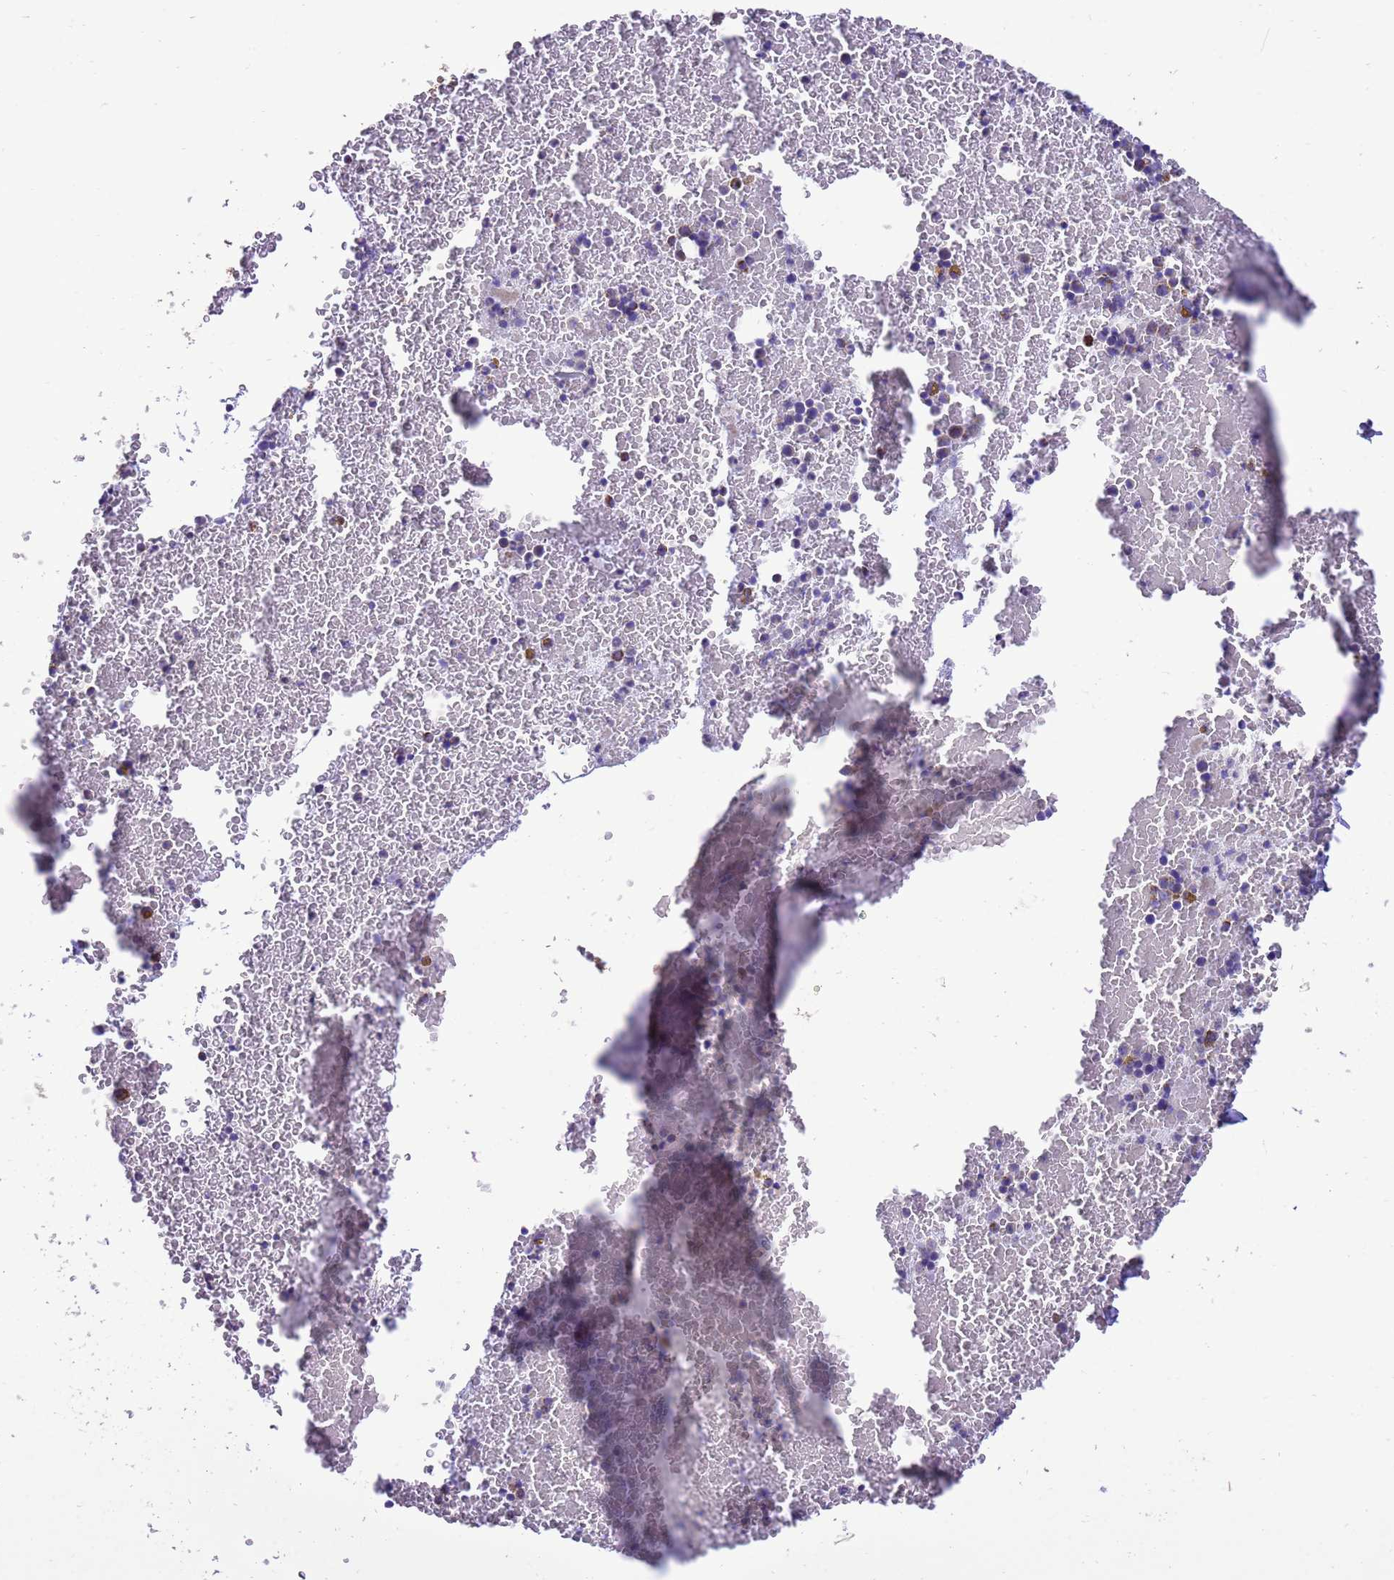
{"staining": {"intensity": "moderate", "quantity": "<25%", "location": "cytoplasmic/membranous"}, "tissue": "bone marrow", "cell_type": "Hematopoietic cells", "image_type": "normal", "snomed": [{"axis": "morphology", "description": "Normal tissue, NOS"}, {"axis": "topography", "description": "Bone marrow"}], "caption": "DAB immunohistochemical staining of unremarkable human bone marrow displays moderate cytoplasmic/membranous protein staining in about <25% of hematopoietic cells. (IHC, brightfield microscopy, high magnification).", "gene": "CCDC191", "patient": {"sex": "female", "age": 48}}